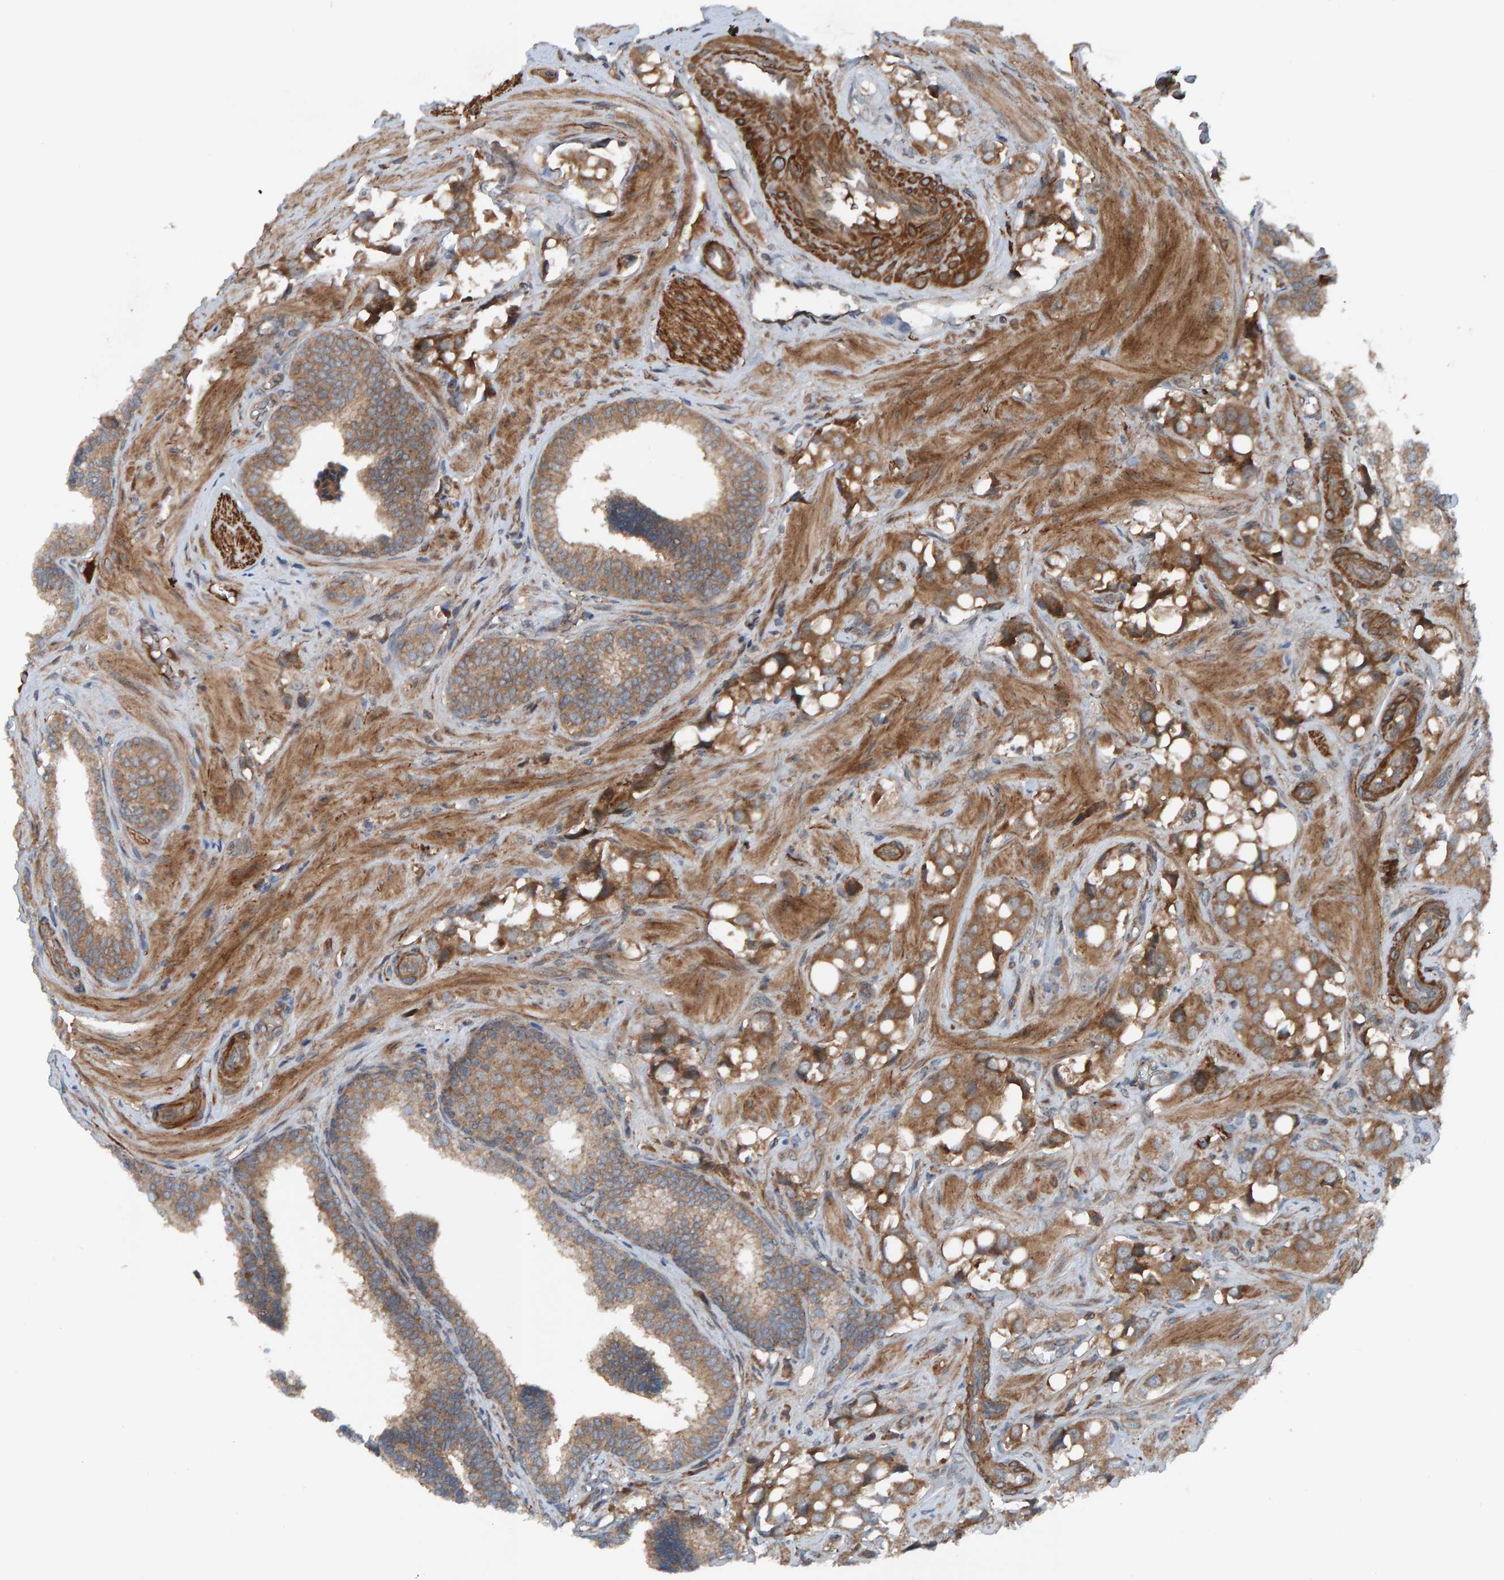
{"staining": {"intensity": "moderate", "quantity": ">75%", "location": "cytoplasmic/membranous"}, "tissue": "prostate cancer", "cell_type": "Tumor cells", "image_type": "cancer", "snomed": [{"axis": "morphology", "description": "Adenocarcinoma, High grade"}, {"axis": "topography", "description": "Prostate"}], "caption": "Immunohistochemical staining of prostate adenocarcinoma (high-grade) displays medium levels of moderate cytoplasmic/membranous protein expression in approximately >75% of tumor cells. Nuclei are stained in blue.", "gene": "CUEDC1", "patient": {"sex": "male", "age": 52}}